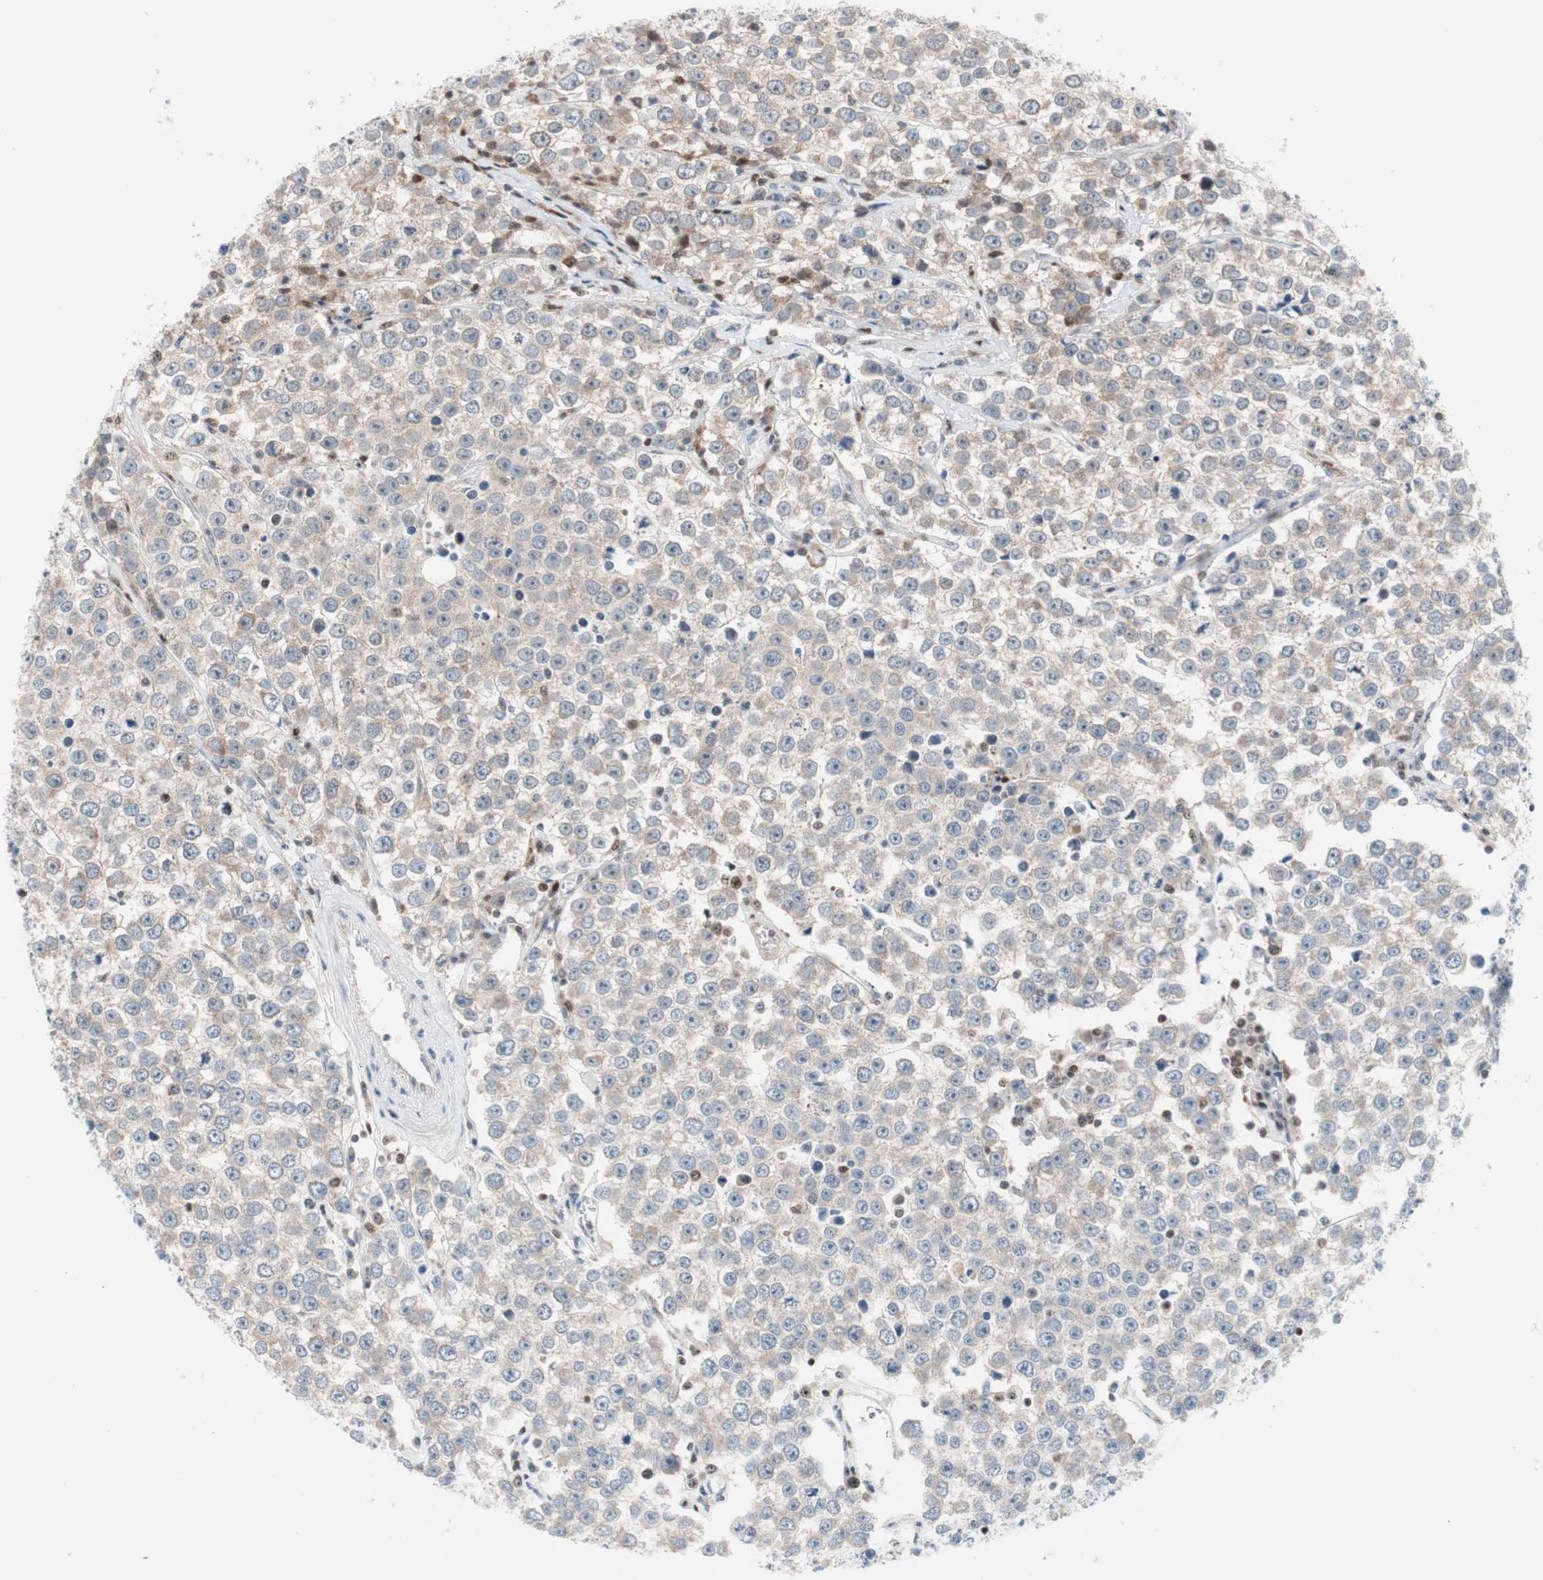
{"staining": {"intensity": "weak", "quantity": ">75%", "location": "cytoplasmic/membranous"}, "tissue": "testis cancer", "cell_type": "Tumor cells", "image_type": "cancer", "snomed": [{"axis": "morphology", "description": "Seminoma, NOS"}, {"axis": "morphology", "description": "Carcinoma, Embryonal, NOS"}, {"axis": "topography", "description": "Testis"}], "caption": "This histopathology image exhibits embryonal carcinoma (testis) stained with immunohistochemistry to label a protein in brown. The cytoplasmic/membranous of tumor cells show weak positivity for the protein. Nuclei are counter-stained blue.", "gene": "RGS10", "patient": {"sex": "male", "age": 52}}